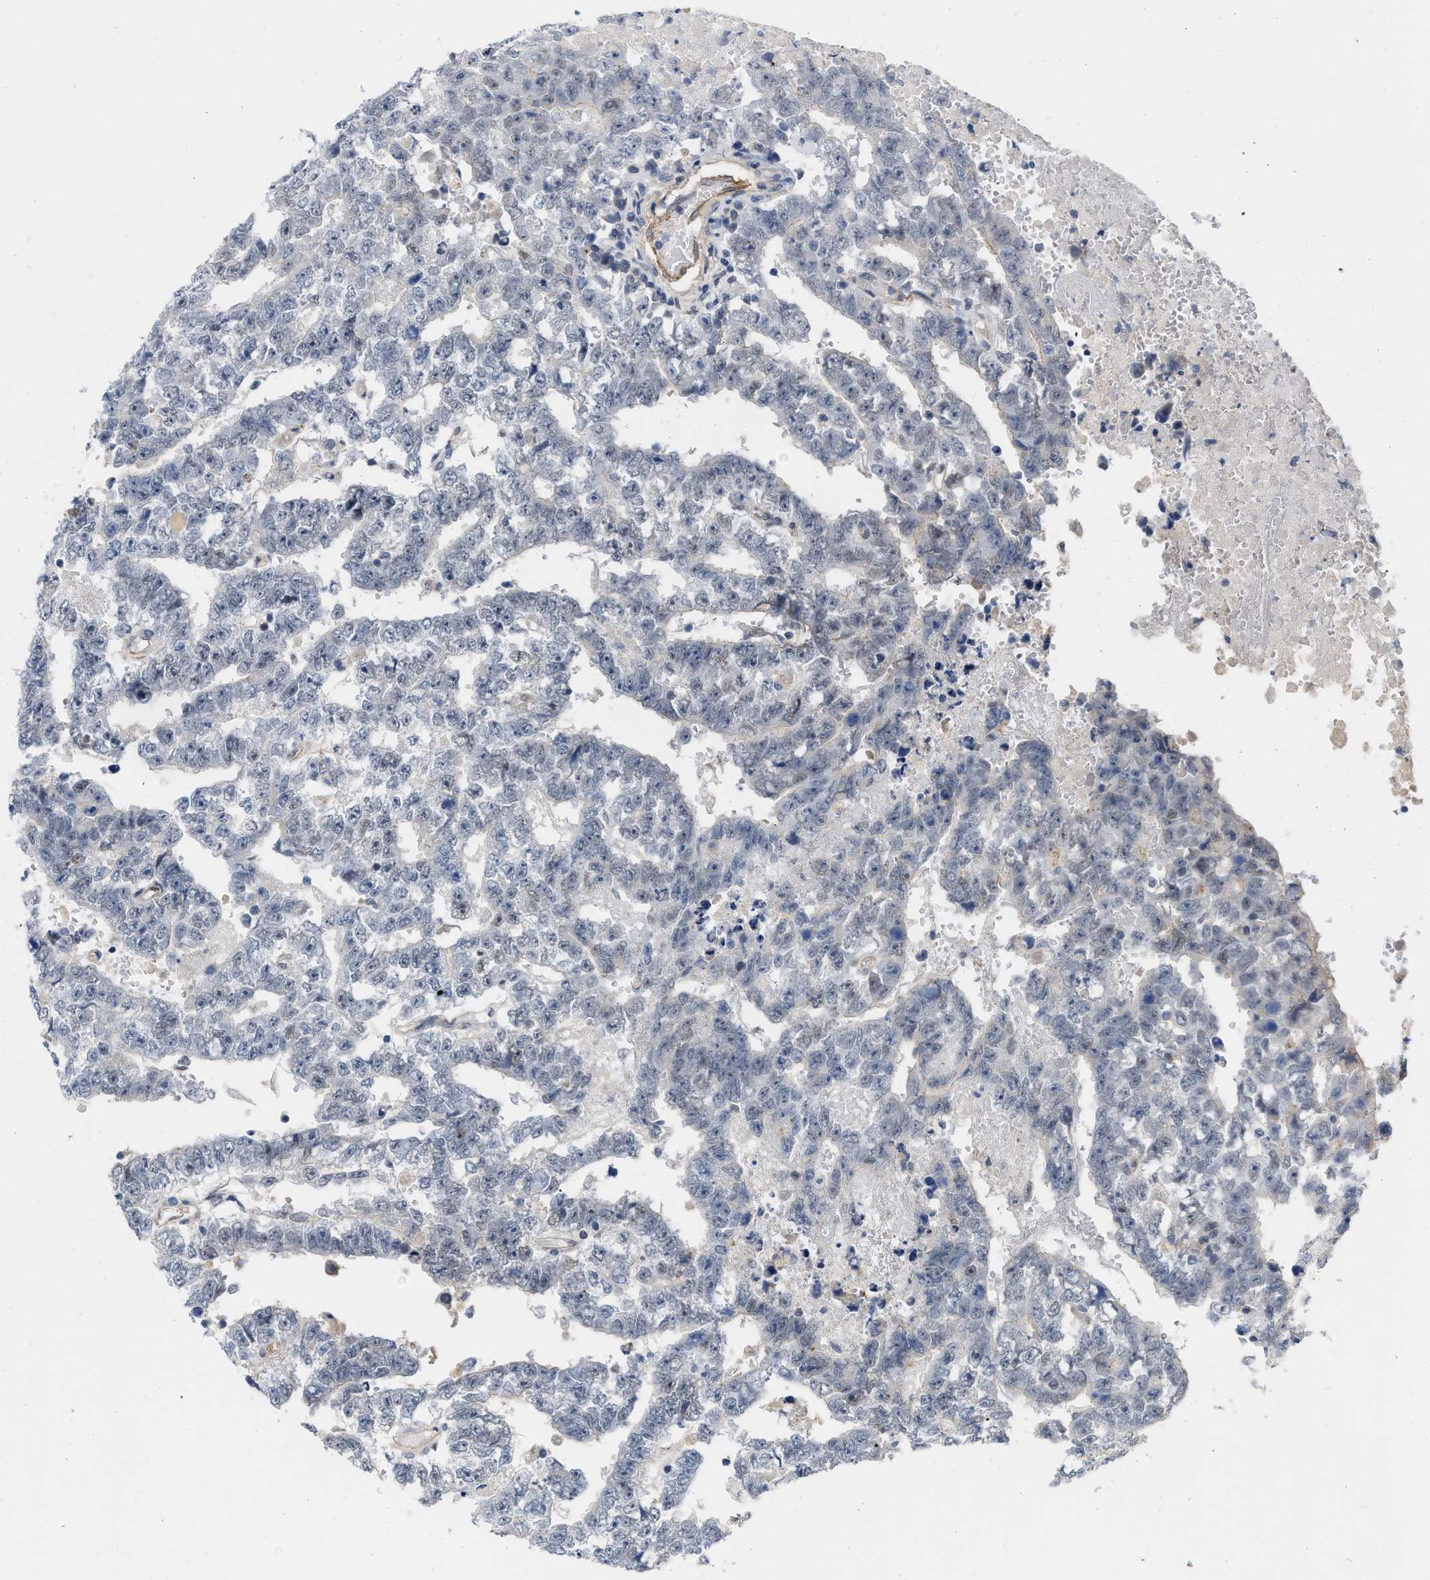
{"staining": {"intensity": "negative", "quantity": "none", "location": "none"}, "tissue": "testis cancer", "cell_type": "Tumor cells", "image_type": "cancer", "snomed": [{"axis": "morphology", "description": "Carcinoma, Embryonal, NOS"}, {"axis": "topography", "description": "Testis"}], "caption": "Protein analysis of embryonal carcinoma (testis) demonstrates no significant expression in tumor cells. (DAB IHC, high magnification).", "gene": "NAPEPLD", "patient": {"sex": "male", "age": 25}}